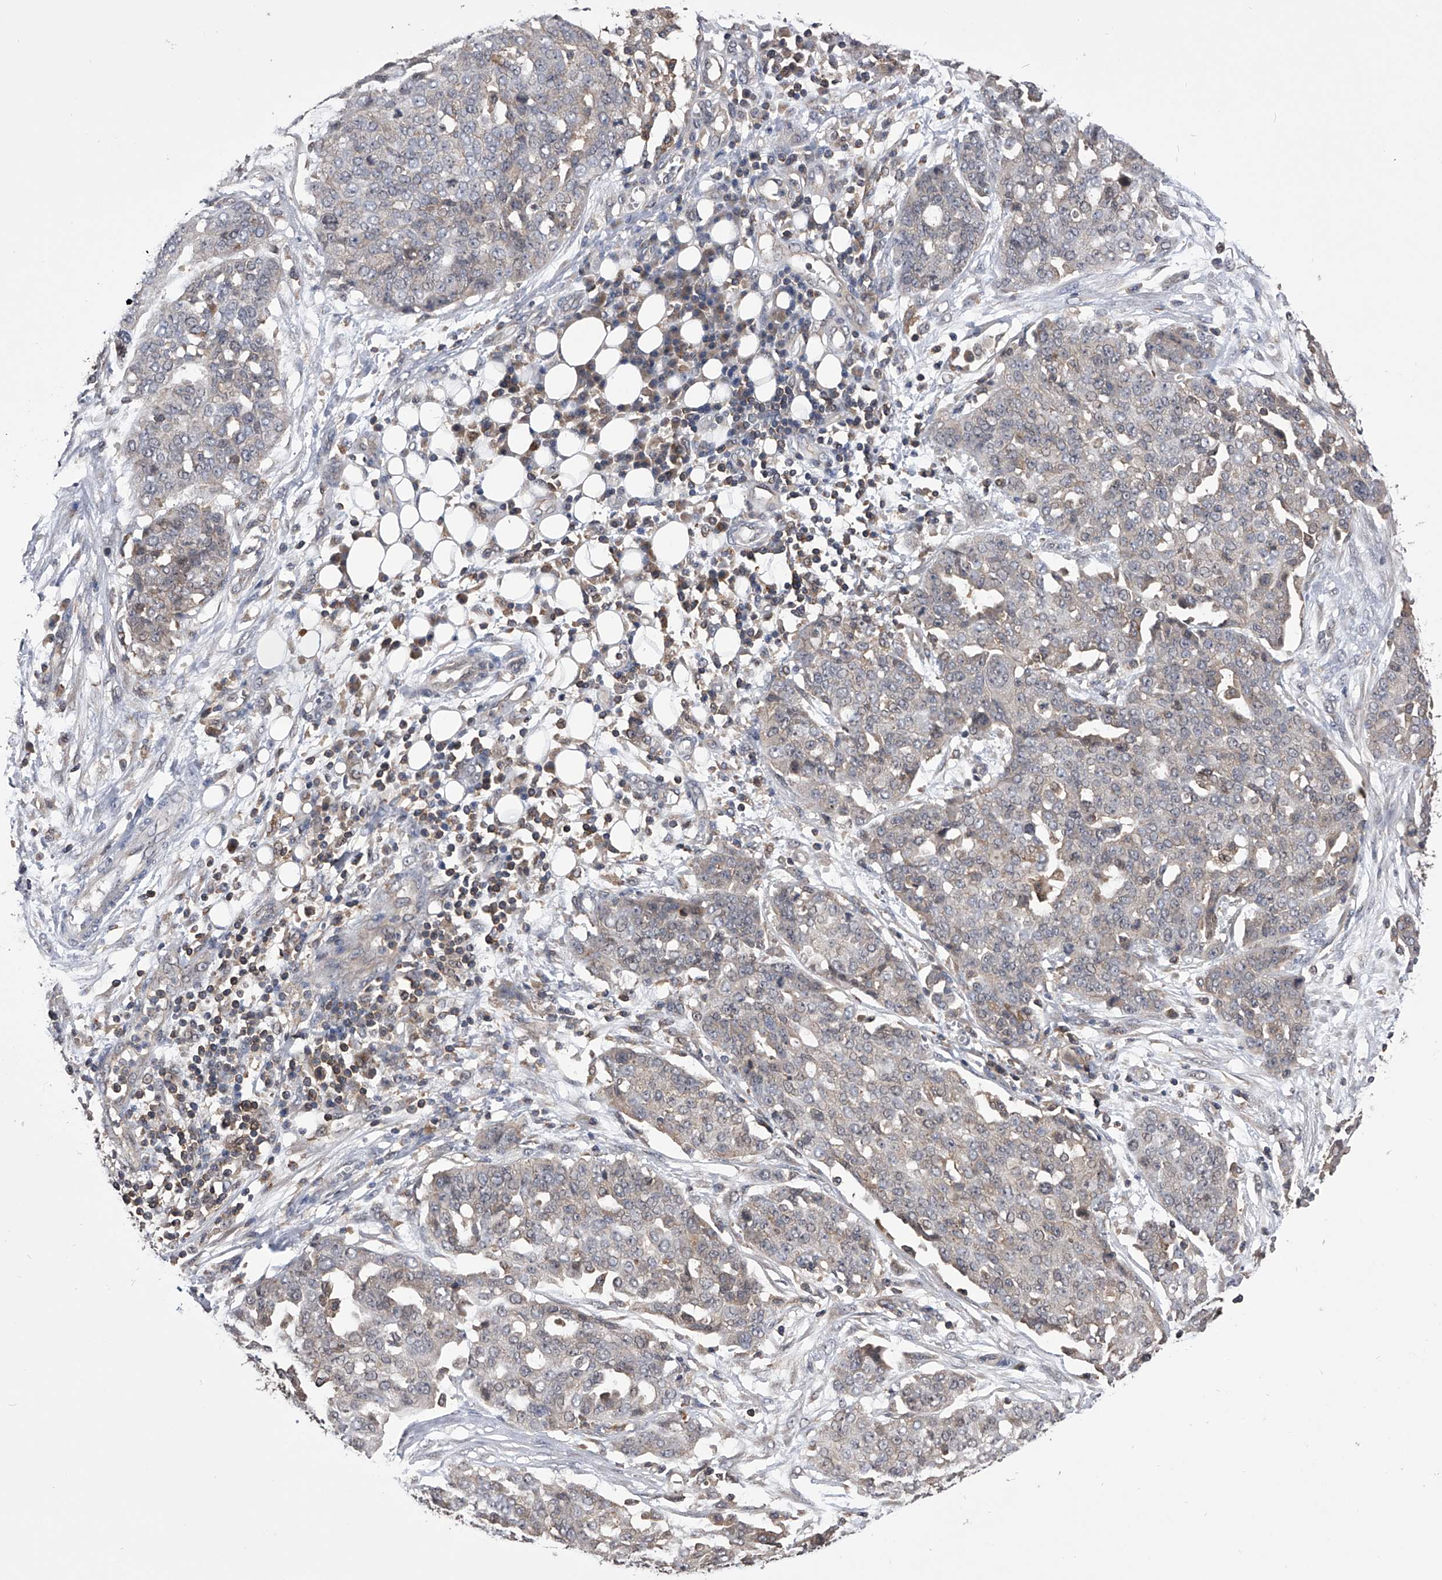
{"staining": {"intensity": "weak", "quantity": "<25%", "location": "cytoplasmic/membranous"}, "tissue": "ovarian cancer", "cell_type": "Tumor cells", "image_type": "cancer", "snomed": [{"axis": "morphology", "description": "Cystadenocarcinoma, serous, NOS"}, {"axis": "topography", "description": "Soft tissue"}, {"axis": "topography", "description": "Ovary"}], "caption": "This is an immunohistochemistry (IHC) histopathology image of human ovarian cancer (serous cystadenocarcinoma). There is no staining in tumor cells.", "gene": "PAN3", "patient": {"sex": "female", "age": 57}}